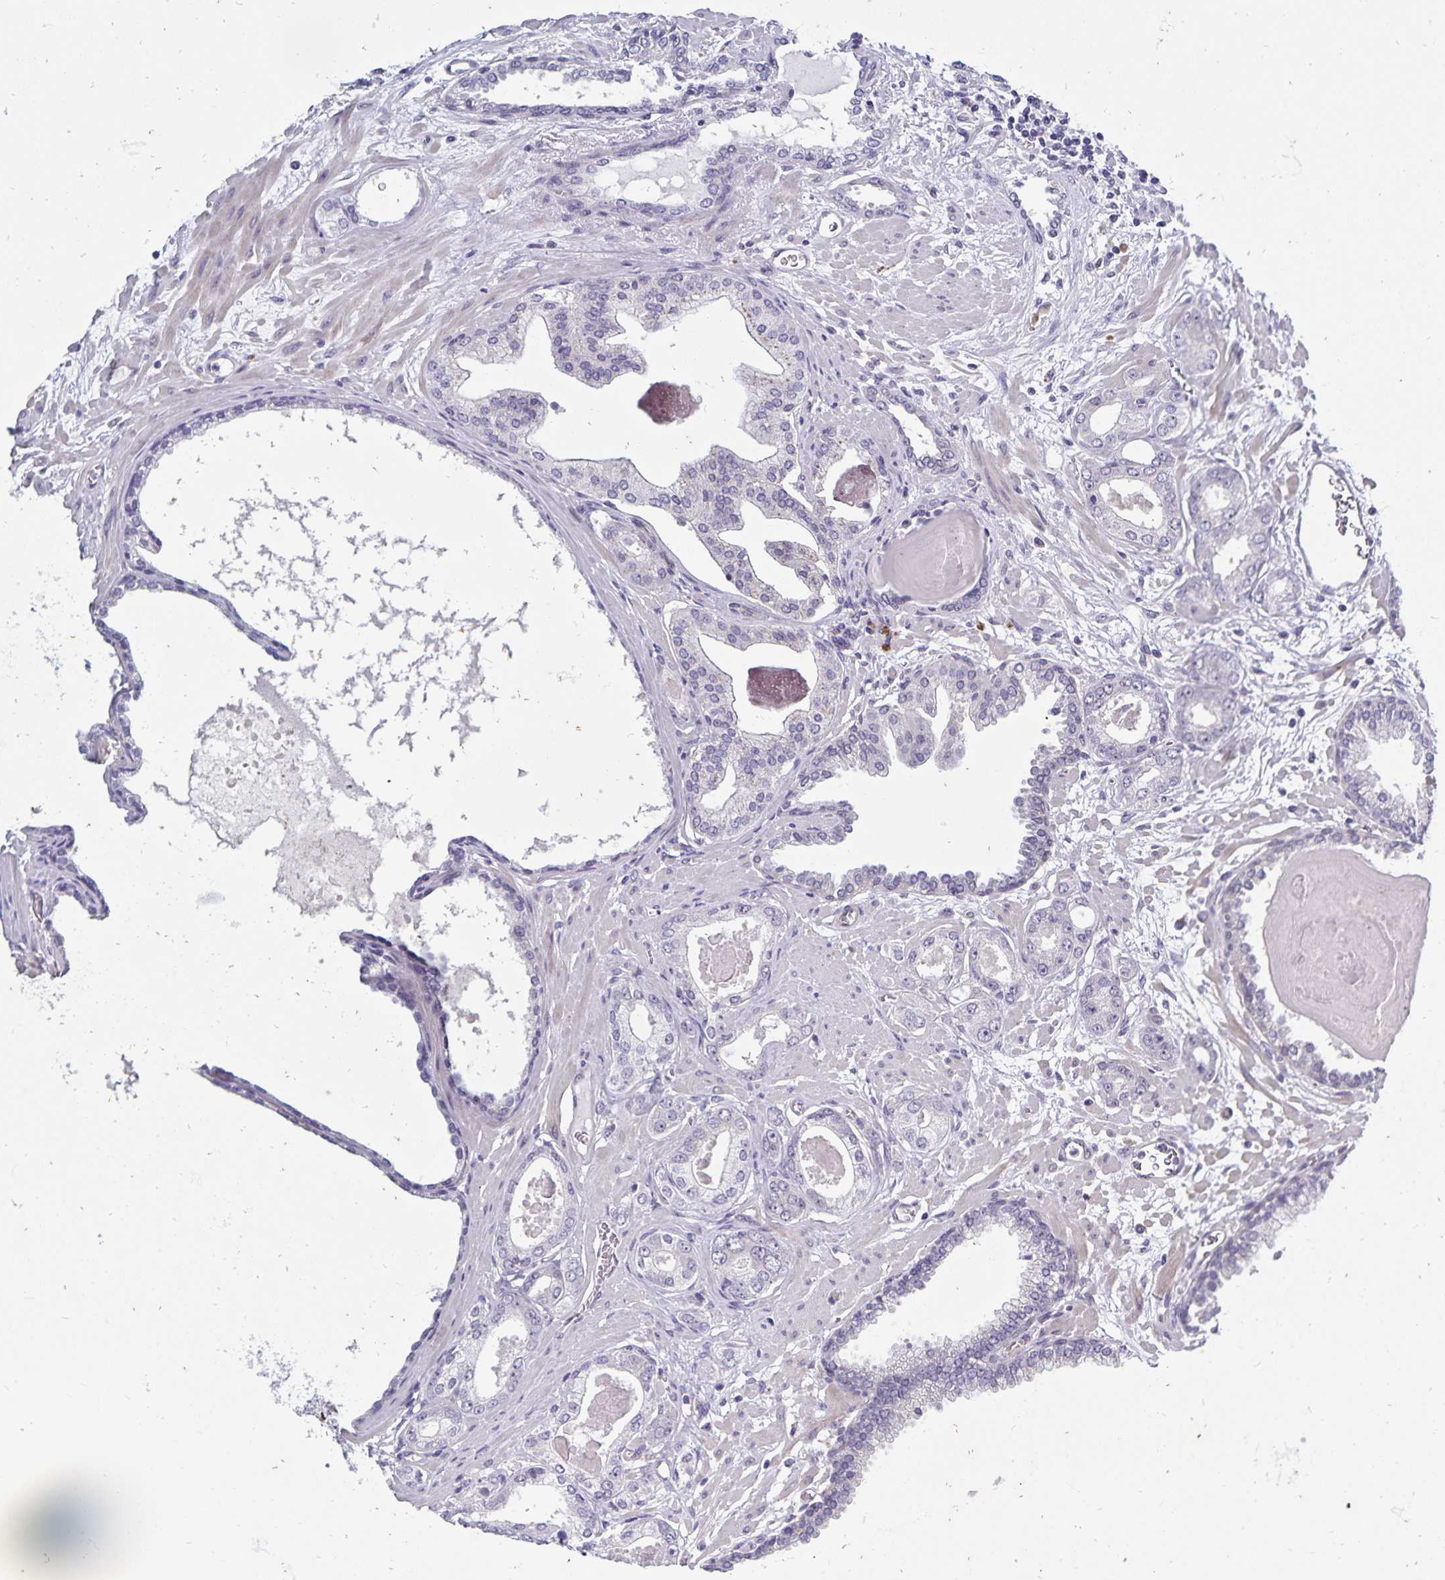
{"staining": {"intensity": "negative", "quantity": "none", "location": "none"}, "tissue": "prostate cancer", "cell_type": "Tumor cells", "image_type": "cancer", "snomed": [{"axis": "morphology", "description": "Adenocarcinoma, Low grade"}, {"axis": "topography", "description": "Prostate"}], "caption": "A histopathology image of prostate cancer (low-grade adenocarcinoma) stained for a protein demonstrates no brown staining in tumor cells.", "gene": "CDKN2B", "patient": {"sex": "male", "age": 64}}